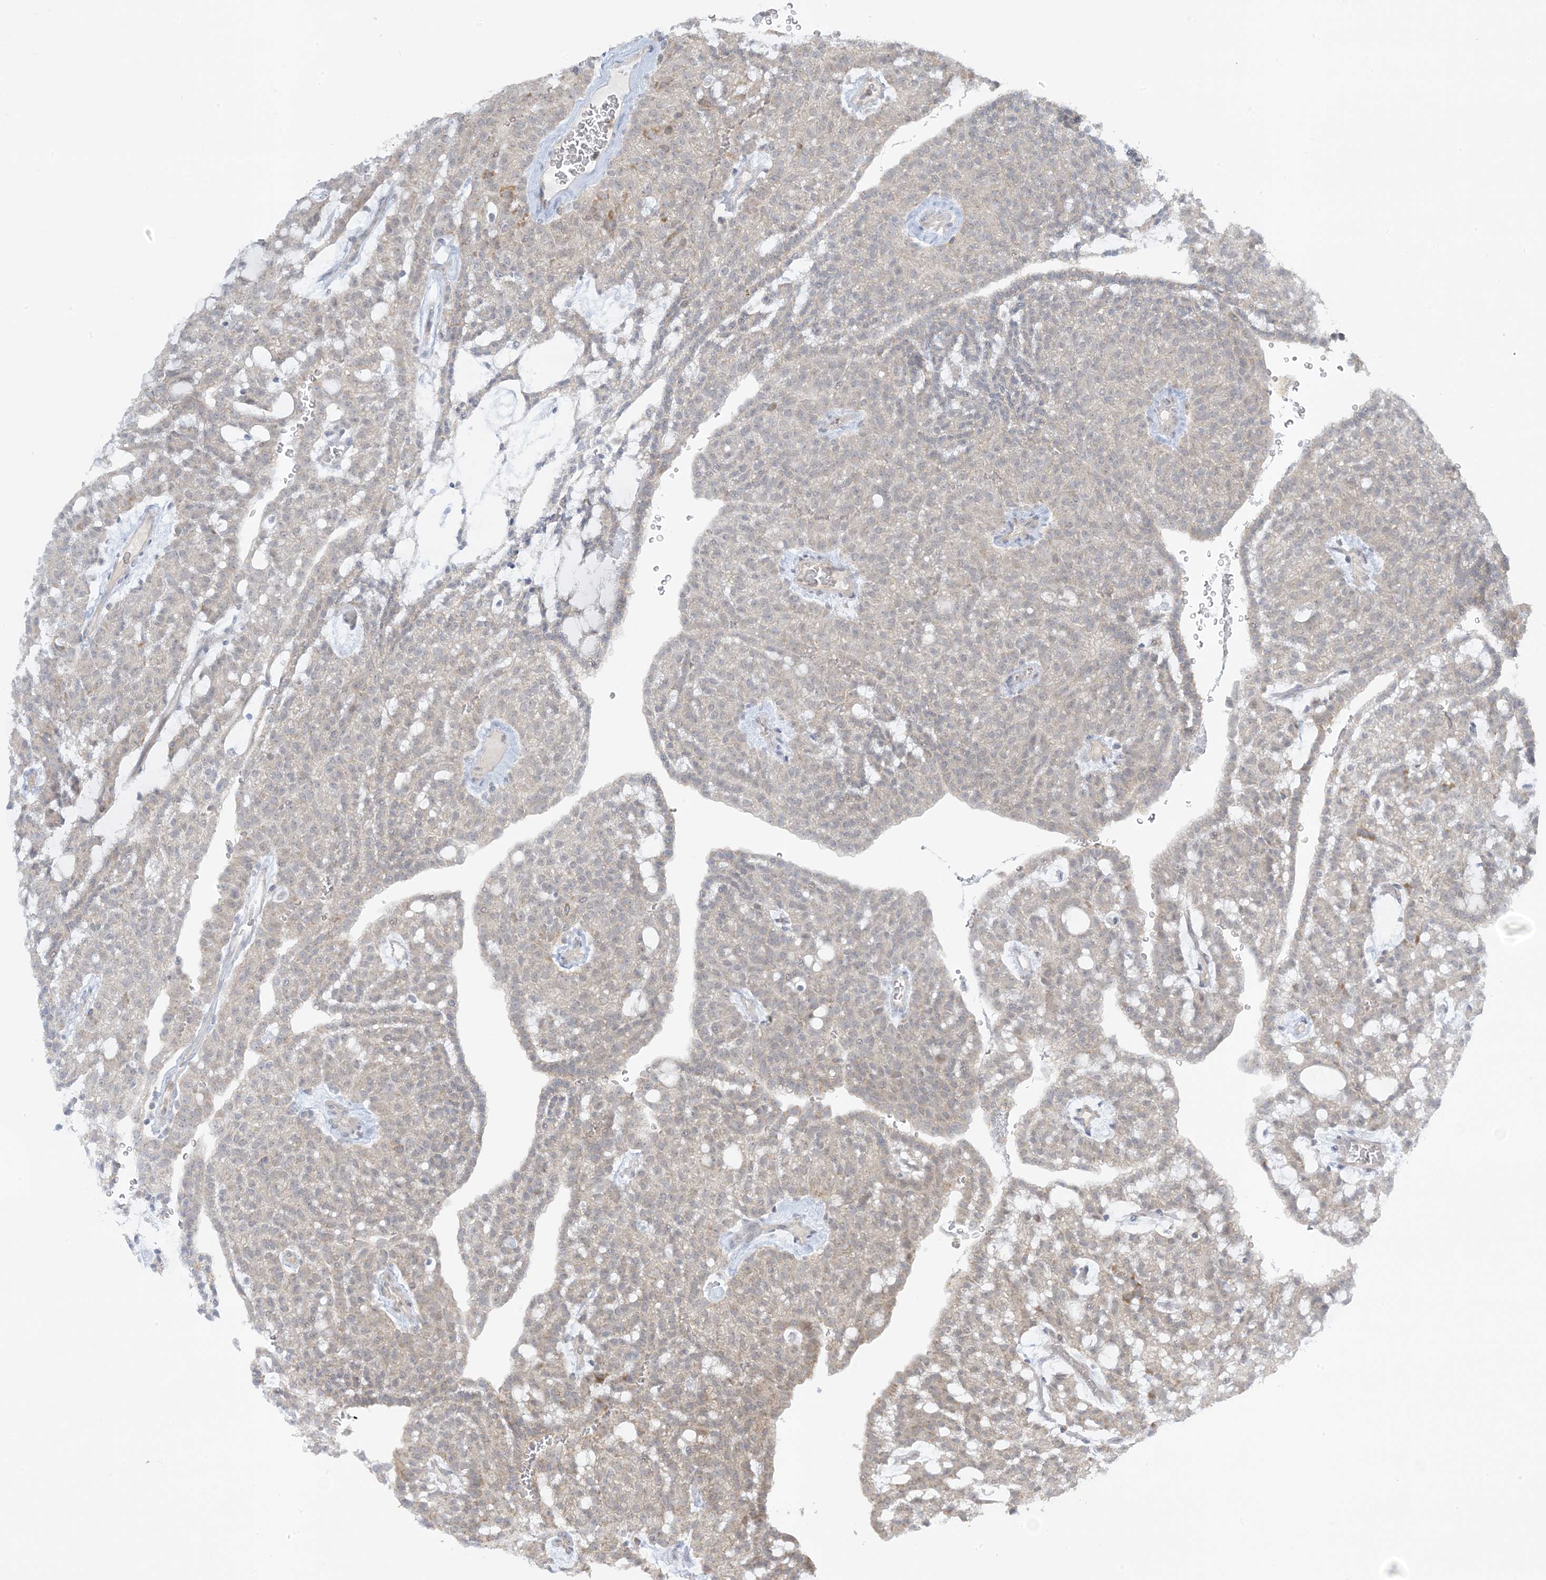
{"staining": {"intensity": "negative", "quantity": "none", "location": "none"}, "tissue": "renal cancer", "cell_type": "Tumor cells", "image_type": "cancer", "snomed": [{"axis": "morphology", "description": "Adenocarcinoma, NOS"}, {"axis": "topography", "description": "Kidney"}], "caption": "Renal cancer (adenocarcinoma) was stained to show a protein in brown. There is no significant expression in tumor cells. The staining was performed using DAB (3,3'-diaminobenzidine) to visualize the protein expression in brown, while the nuclei were stained in blue with hematoxylin (Magnification: 20x).", "gene": "PHLDB2", "patient": {"sex": "male", "age": 63}}